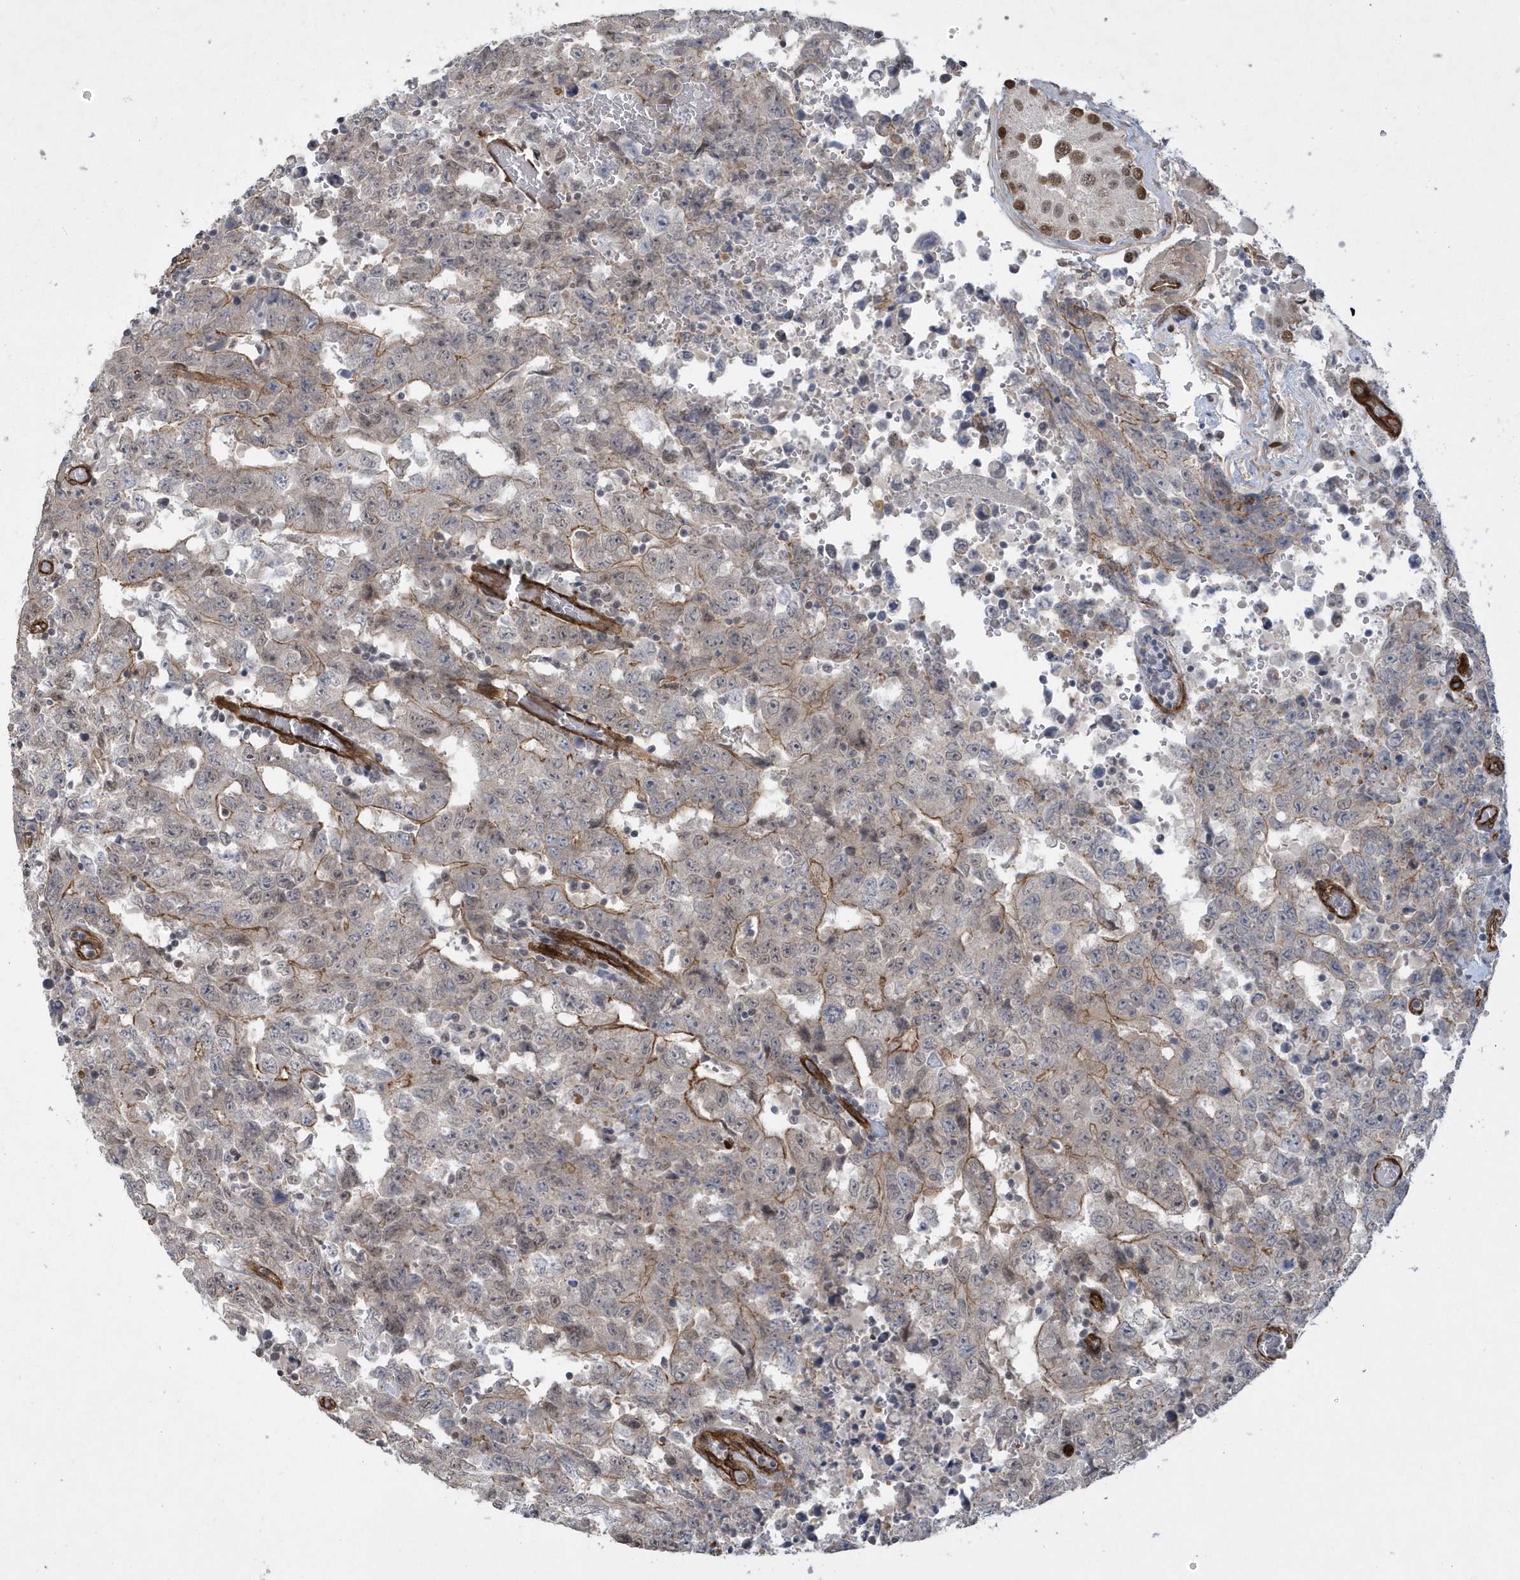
{"staining": {"intensity": "moderate", "quantity": "<25%", "location": "cytoplasmic/membranous"}, "tissue": "testis cancer", "cell_type": "Tumor cells", "image_type": "cancer", "snomed": [{"axis": "morphology", "description": "Carcinoma, Embryonal, NOS"}, {"axis": "topography", "description": "Testis"}], "caption": "Immunohistochemistry (IHC) (DAB (3,3'-diaminobenzidine)) staining of human embryonal carcinoma (testis) reveals moderate cytoplasmic/membranous protein expression in about <25% of tumor cells.", "gene": "RAI14", "patient": {"sex": "male", "age": 26}}